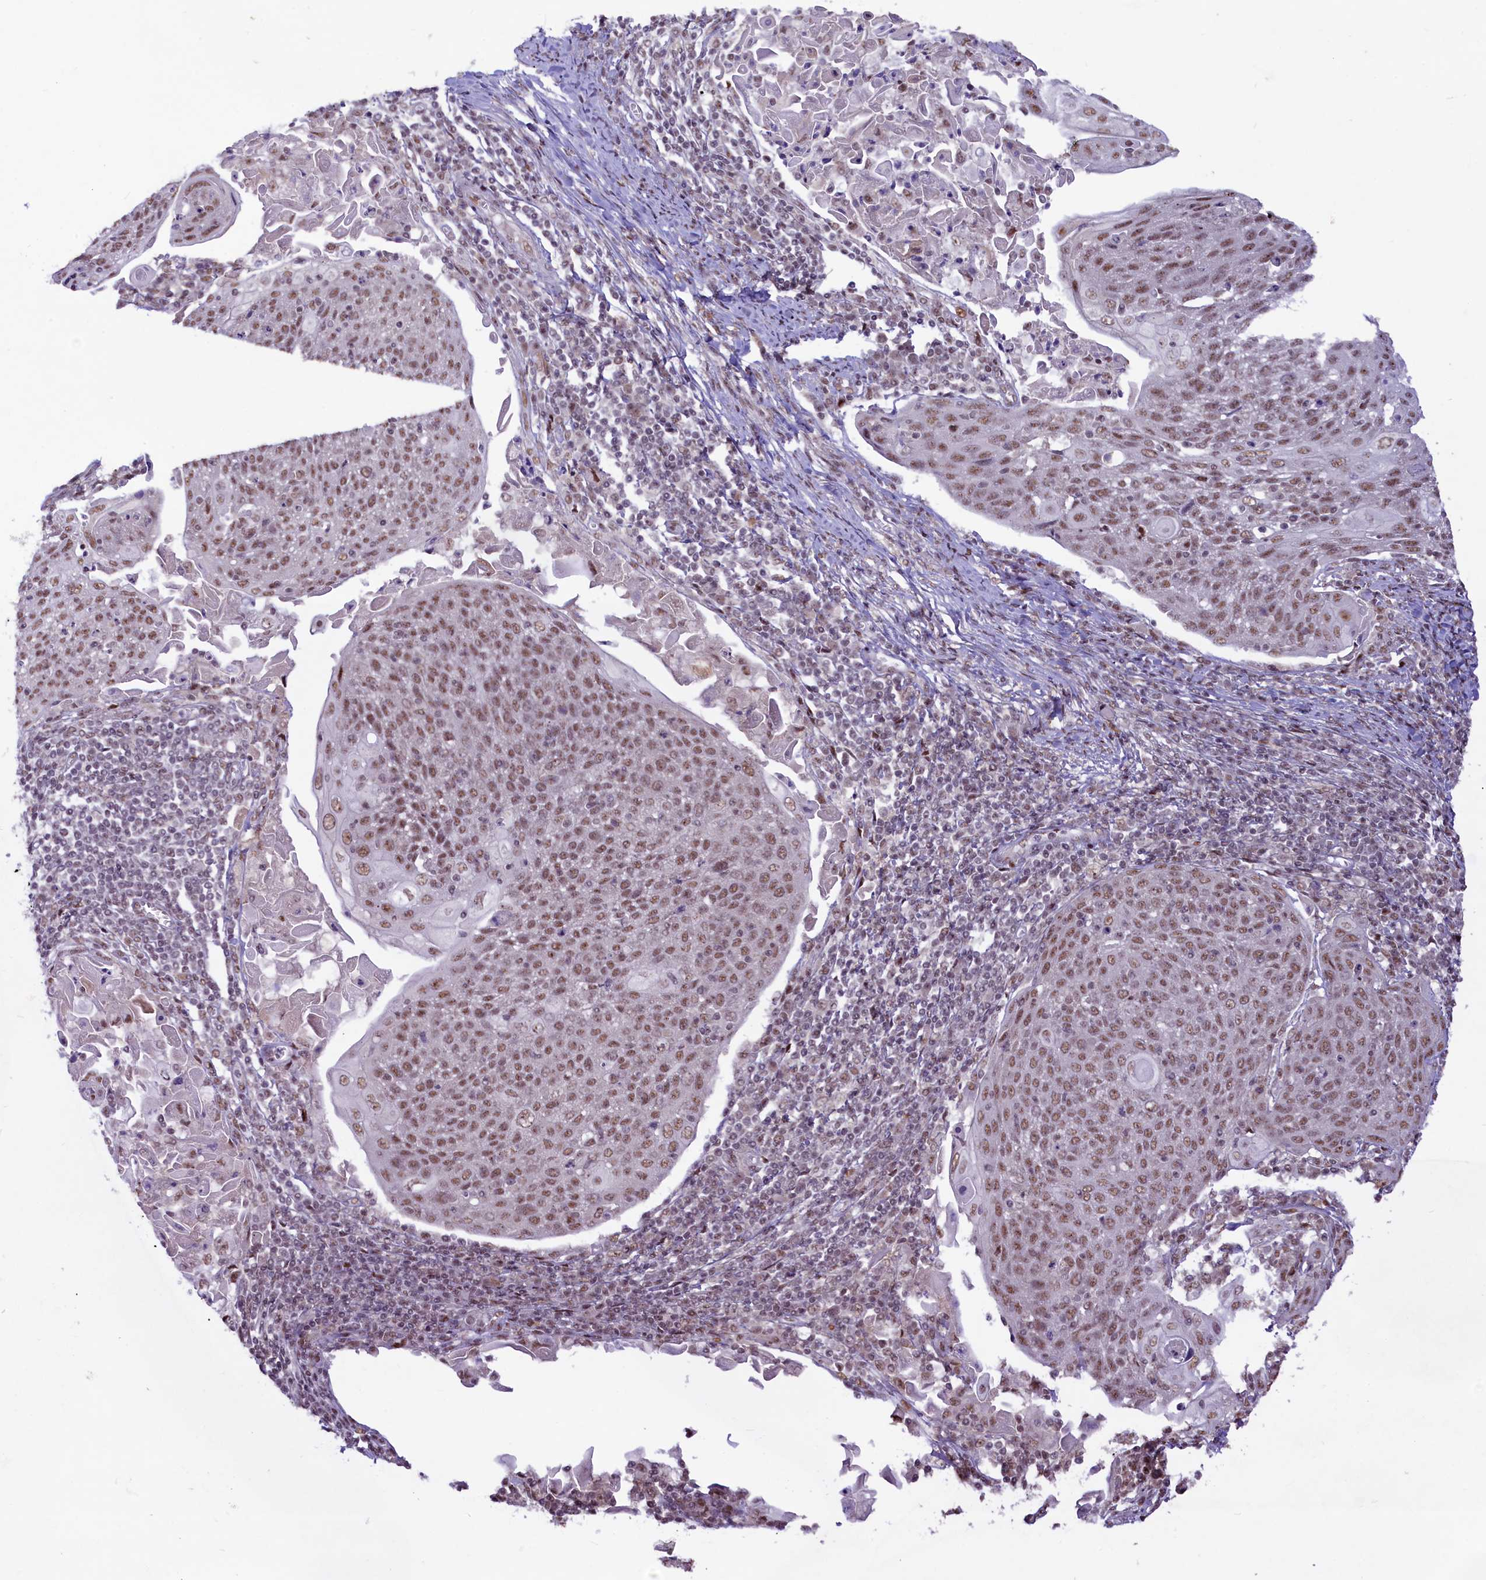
{"staining": {"intensity": "moderate", "quantity": ">75%", "location": "nuclear"}, "tissue": "cervical cancer", "cell_type": "Tumor cells", "image_type": "cancer", "snomed": [{"axis": "morphology", "description": "Squamous cell carcinoma, NOS"}, {"axis": "topography", "description": "Cervix"}], "caption": "Immunohistochemical staining of human squamous cell carcinoma (cervical) reveals medium levels of moderate nuclear staining in approximately >75% of tumor cells.", "gene": "ANKS3", "patient": {"sex": "female", "age": 67}}